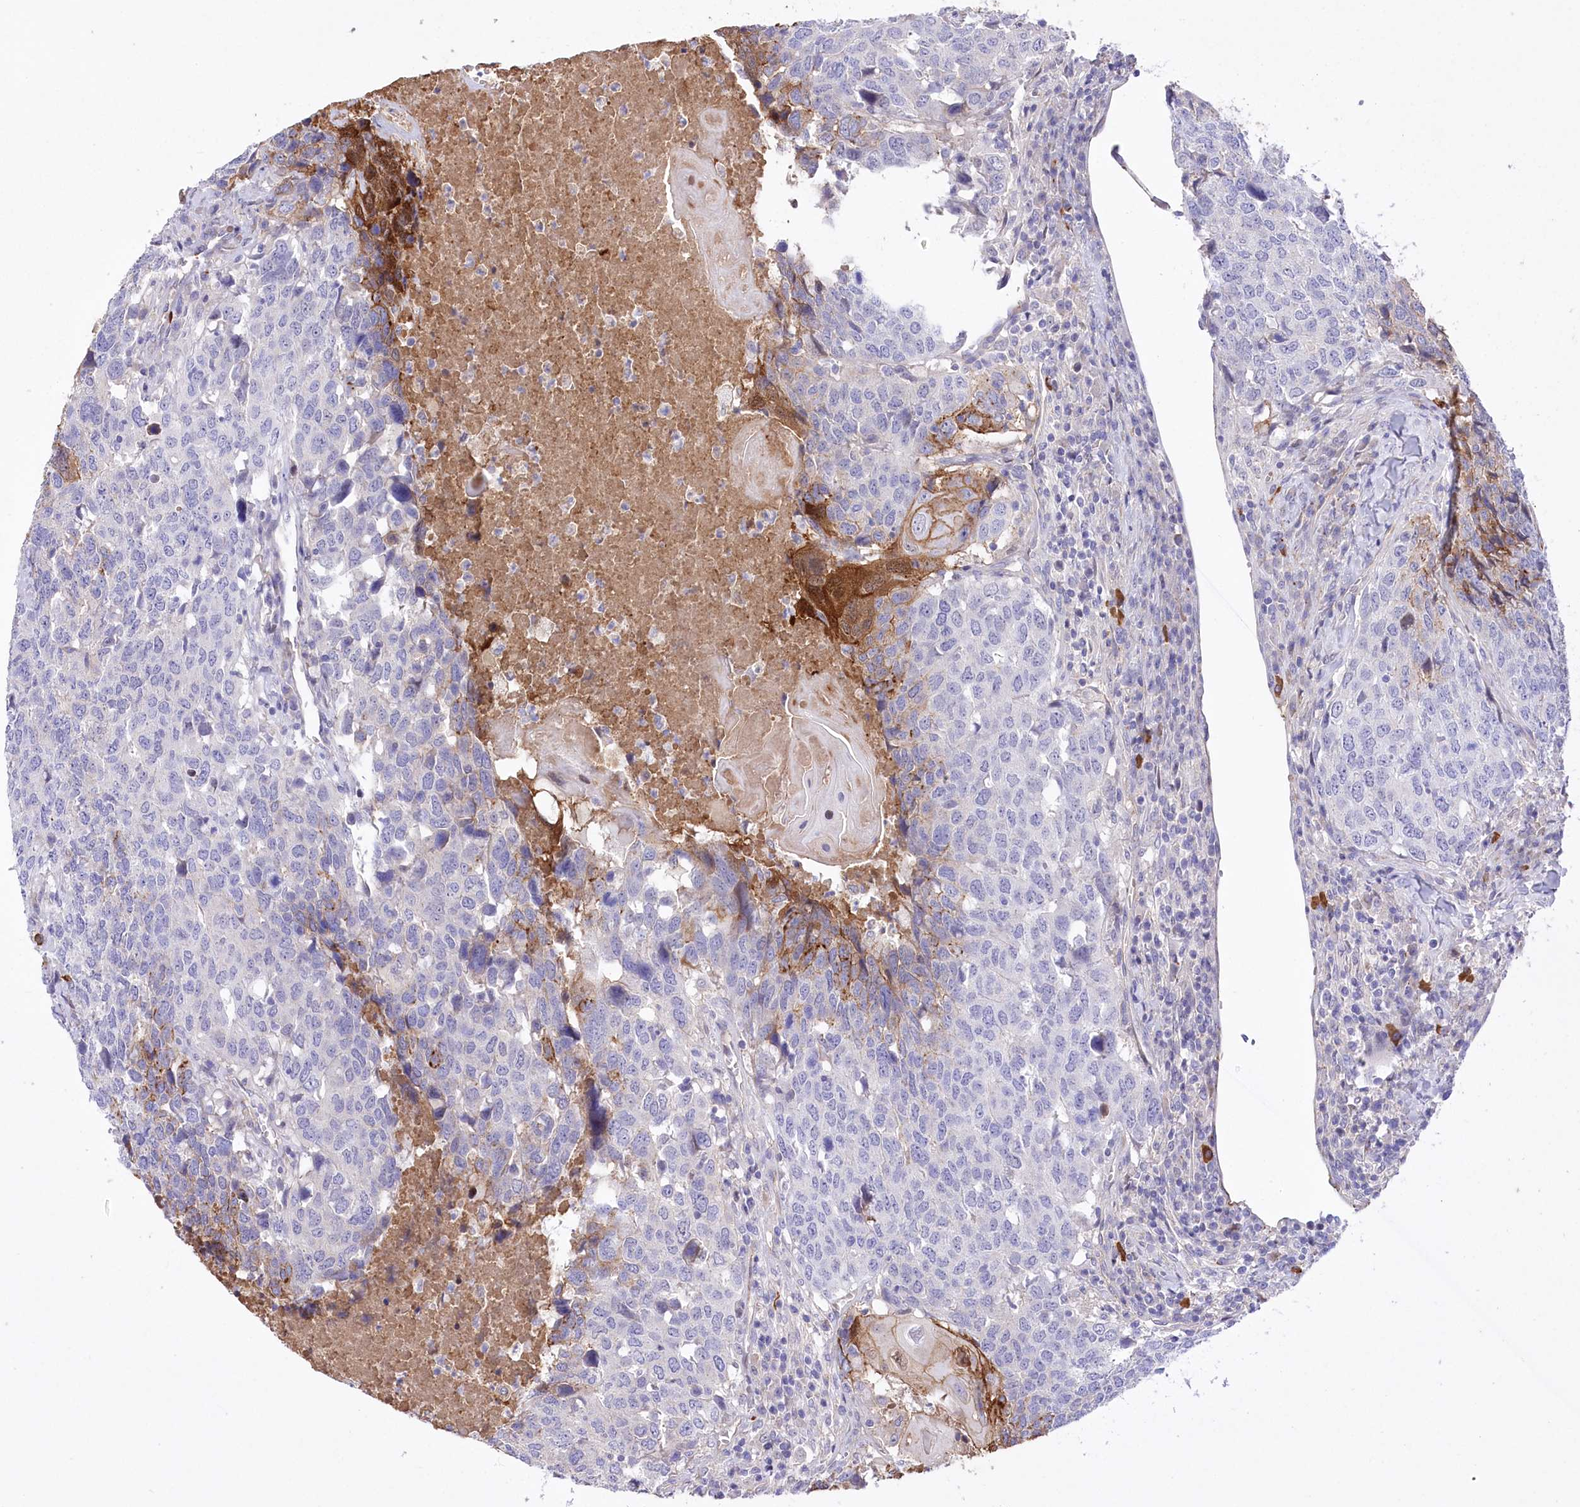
{"staining": {"intensity": "moderate", "quantity": "<25%", "location": "cytoplasmic/membranous"}, "tissue": "head and neck cancer", "cell_type": "Tumor cells", "image_type": "cancer", "snomed": [{"axis": "morphology", "description": "Squamous cell carcinoma, NOS"}, {"axis": "topography", "description": "Head-Neck"}], "caption": "Immunohistochemistry (IHC) (DAB) staining of head and neck cancer reveals moderate cytoplasmic/membranous protein expression in approximately <25% of tumor cells.", "gene": "CEP164", "patient": {"sex": "male", "age": 66}}